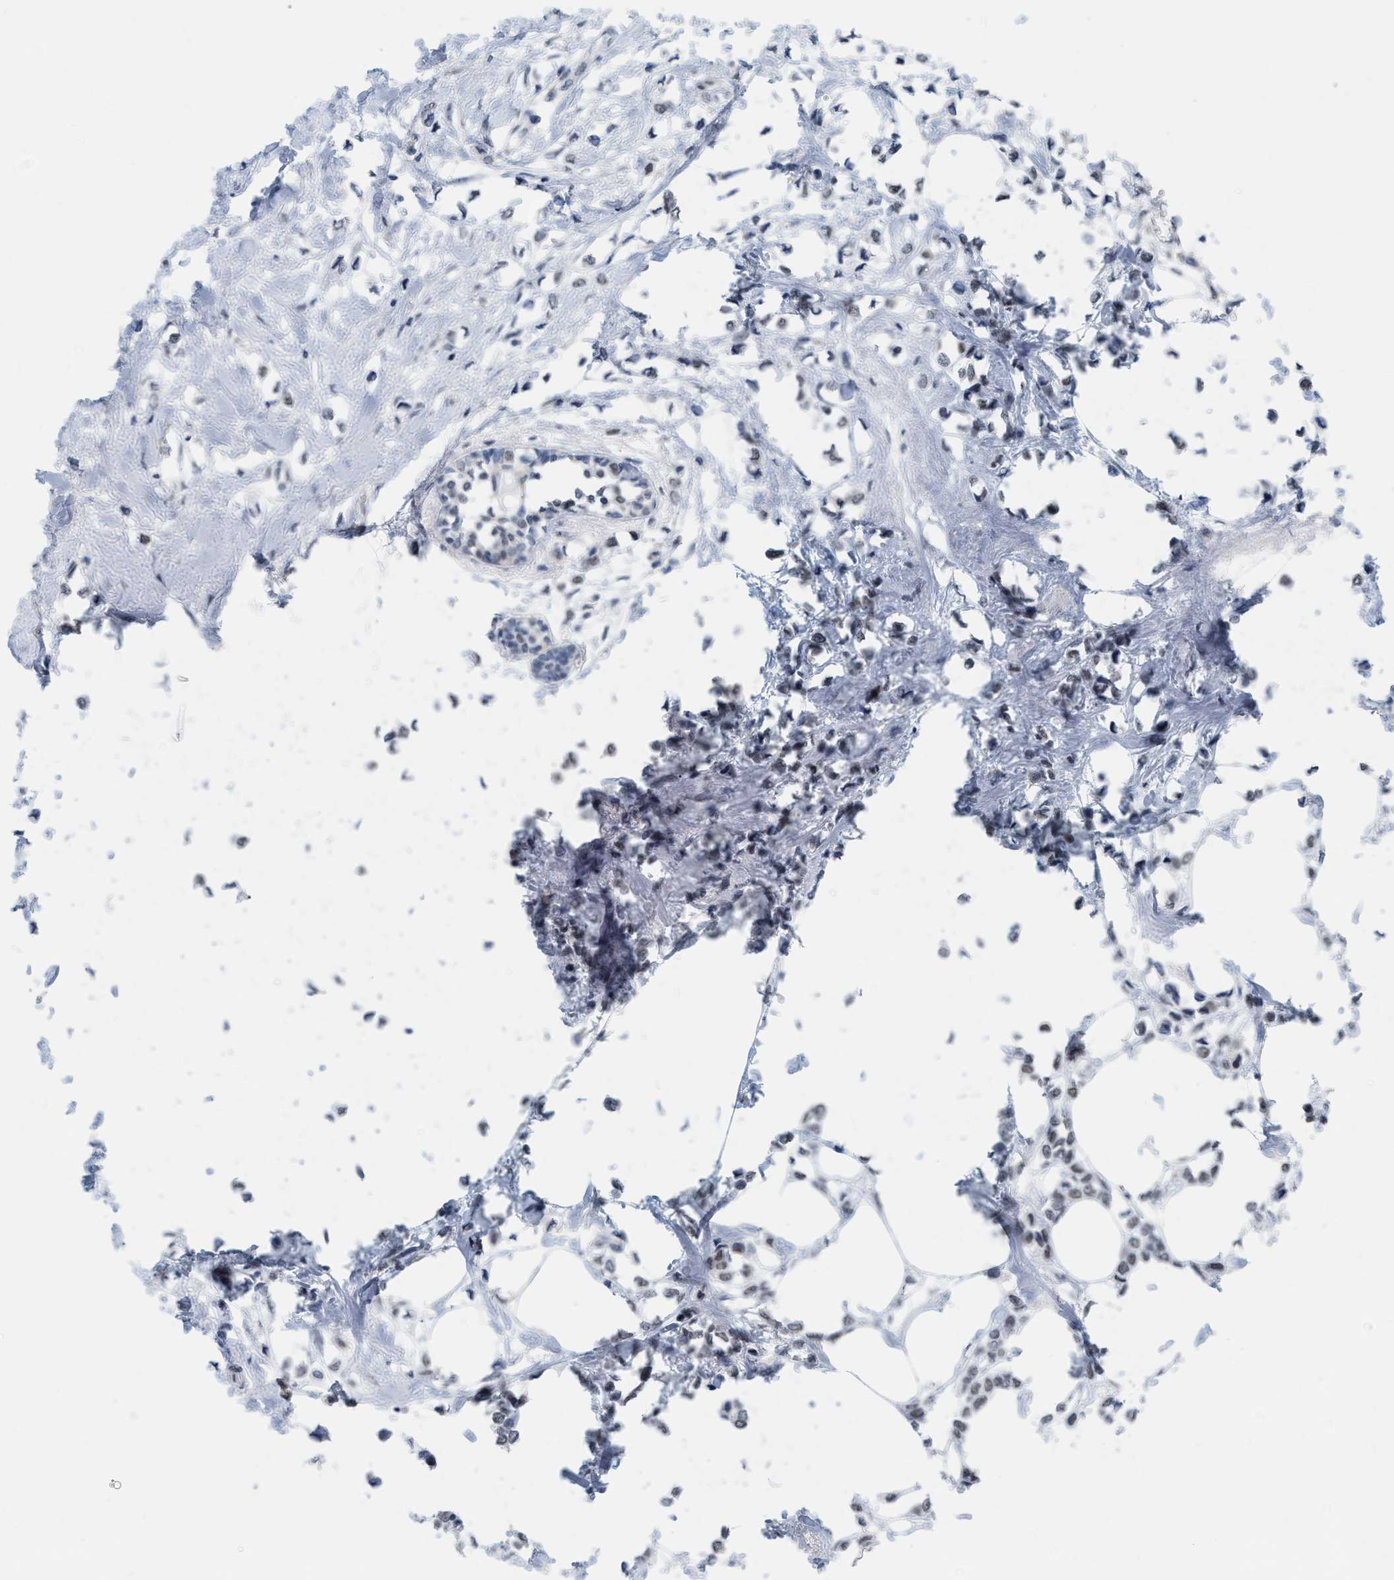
{"staining": {"intensity": "weak", "quantity": "<25%", "location": "nuclear"}, "tissue": "breast cancer", "cell_type": "Tumor cells", "image_type": "cancer", "snomed": [{"axis": "morphology", "description": "Lobular carcinoma"}, {"axis": "topography", "description": "Breast"}], "caption": "Immunohistochemistry of lobular carcinoma (breast) shows no expression in tumor cells.", "gene": "XIRP1", "patient": {"sex": "female", "age": 51}}